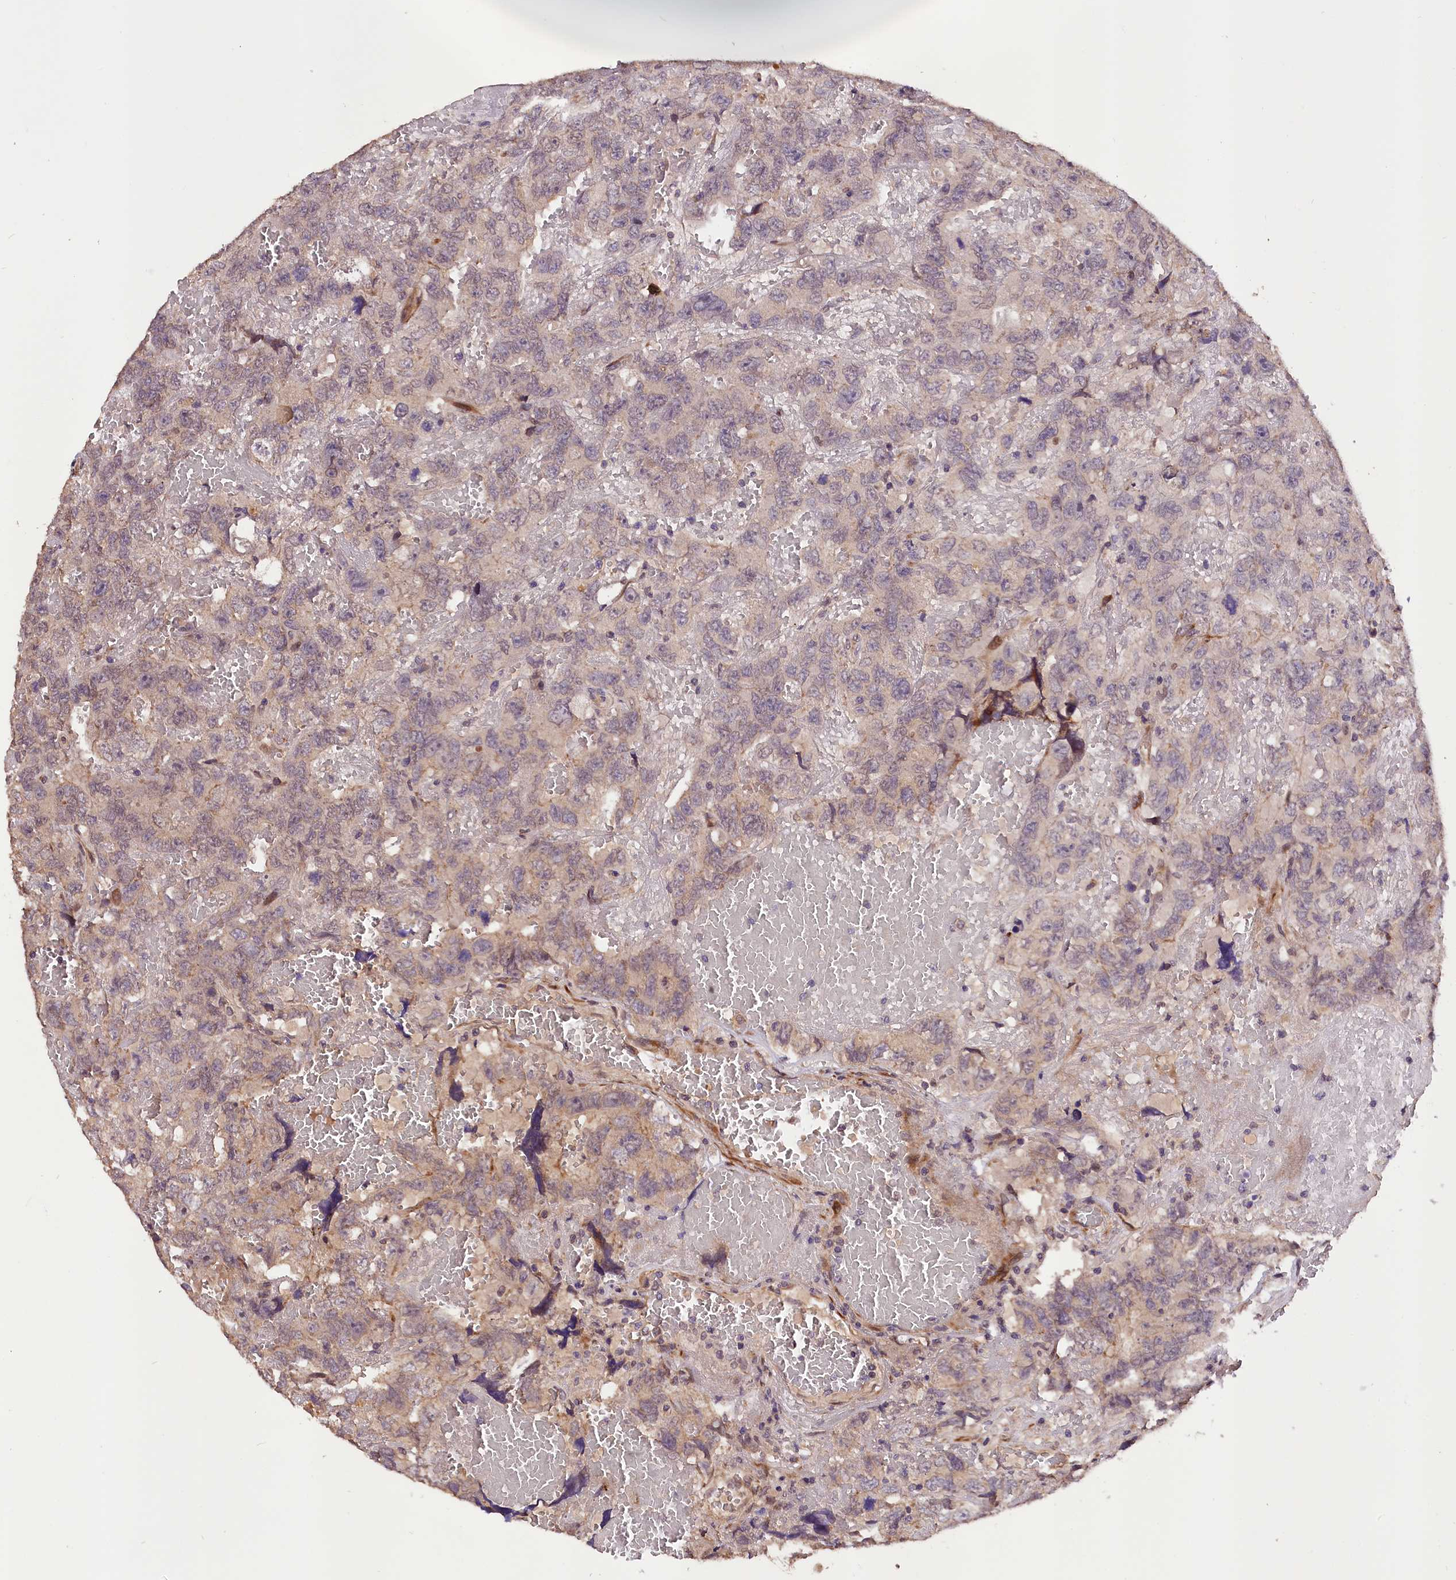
{"staining": {"intensity": "weak", "quantity": "25%-75%", "location": "cytoplasmic/membranous"}, "tissue": "testis cancer", "cell_type": "Tumor cells", "image_type": "cancer", "snomed": [{"axis": "morphology", "description": "Carcinoma, Embryonal, NOS"}, {"axis": "topography", "description": "Testis"}], "caption": "Protein expression analysis of testis cancer displays weak cytoplasmic/membranous expression in about 25%-75% of tumor cells. (DAB IHC with brightfield microscopy, high magnification).", "gene": "DNAJB9", "patient": {"sex": "male", "age": 45}}